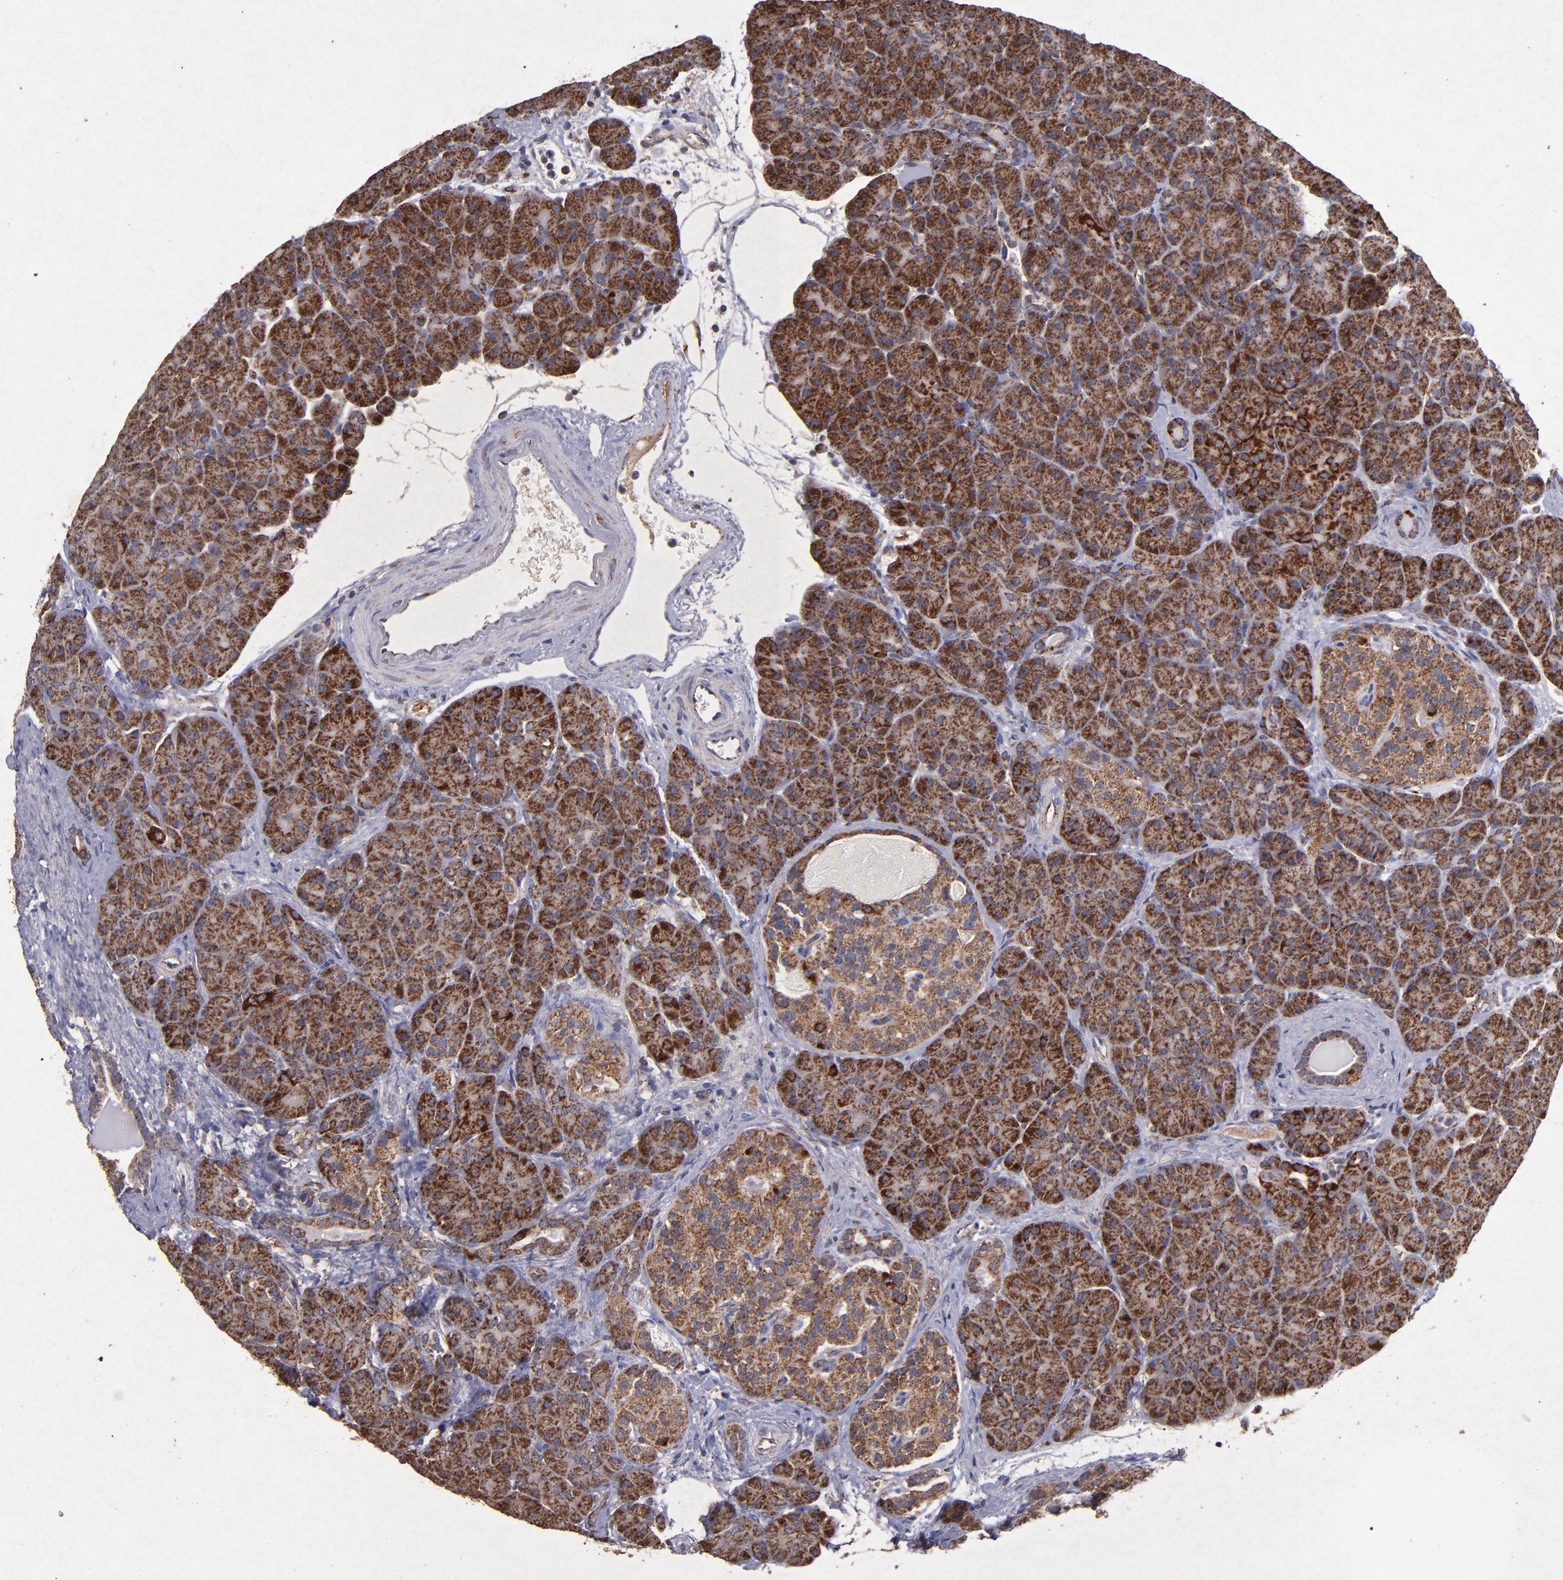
{"staining": {"intensity": "strong", "quantity": ">75%", "location": "cytoplasmic/membranous"}, "tissue": "pancreas", "cell_type": "Exocrine glandular cells", "image_type": "normal", "snomed": [{"axis": "morphology", "description": "Normal tissue, NOS"}, {"axis": "topography", "description": "Pancreas"}], "caption": "Strong cytoplasmic/membranous staining for a protein is seen in approximately >75% of exocrine glandular cells of unremarkable pancreas using IHC.", "gene": "TIMM9", "patient": {"sex": "male", "age": 66}}